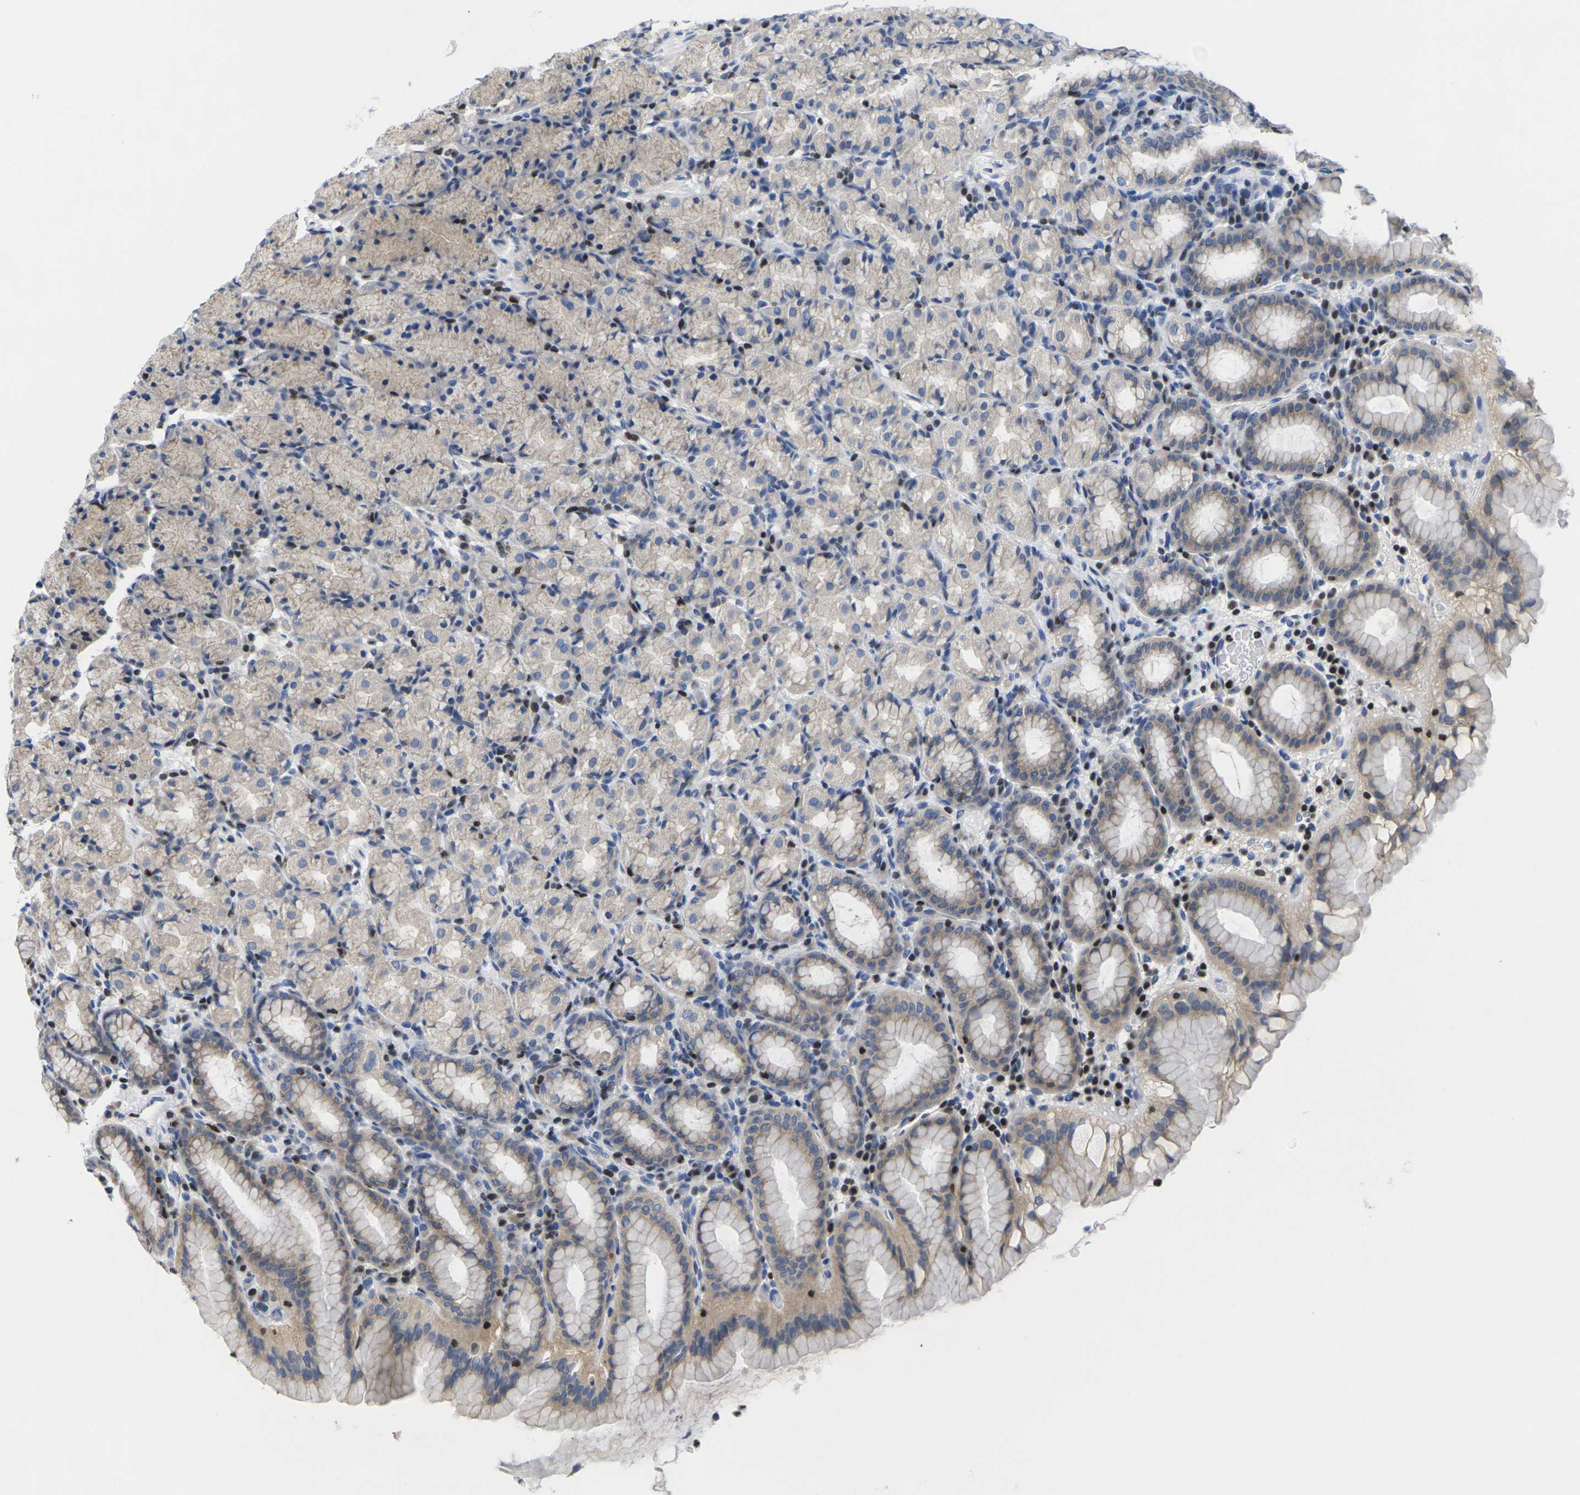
{"staining": {"intensity": "weak", "quantity": "25%-75%", "location": "cytoplasmic/membranous"}, "tissue": "stomach", "cell_type": "Glandular cells", "image_type": "normal", "snomed": [{"axis": "morphology", "description": "Normal tissue, NOS"}, {"axis": "topography", "description": "Stomach, upper"}], "caption": "Glandular cells display low levels of weak cytoplasmic/membranous staining in approximately 25%-75% of cells in benign human stomach.", "gene": "IKZF1", "patient": {"sex": "male", "age": 68}}